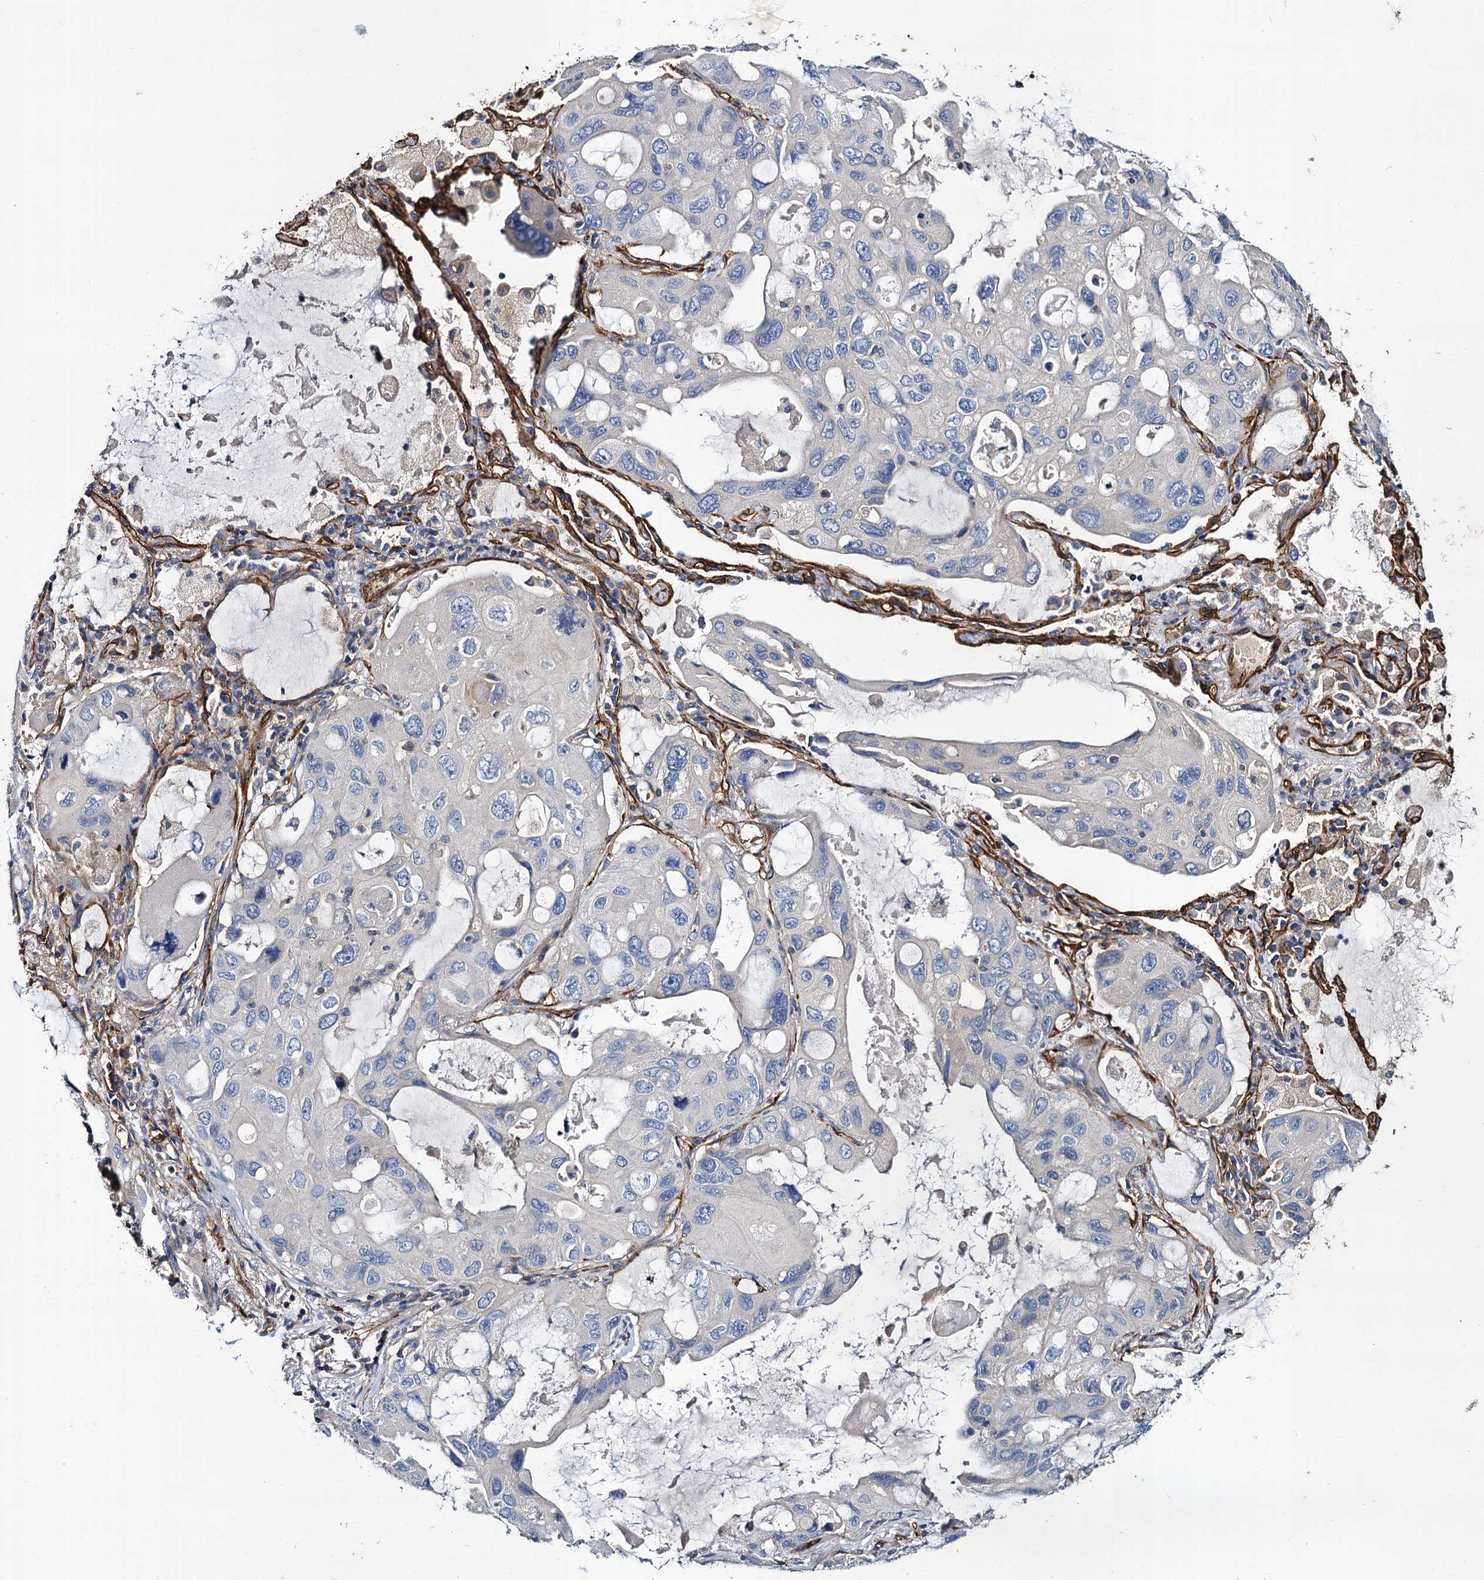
{"staining": {"intensity": "negative", "quantity": "none", "location": "none"}, "tissue": "lung cancer", "cell_type": "Tumor cells", "image_type": "cancer", "snomed": [{"axis": "morphology", "description": "Squamous cell carcinoma, NOS"}, {"axis": "topography", "description": "Lung"}], "caption": "This is a histopathology image of immunohistochemistry staining of lung cancer (squamous cell carcinoma), which shows no expression in tumor cells. (DAB immunohistochemistry, high magnification).", "gene": "CACNA1C", "patient": {"sex": "female", "age": 73}}